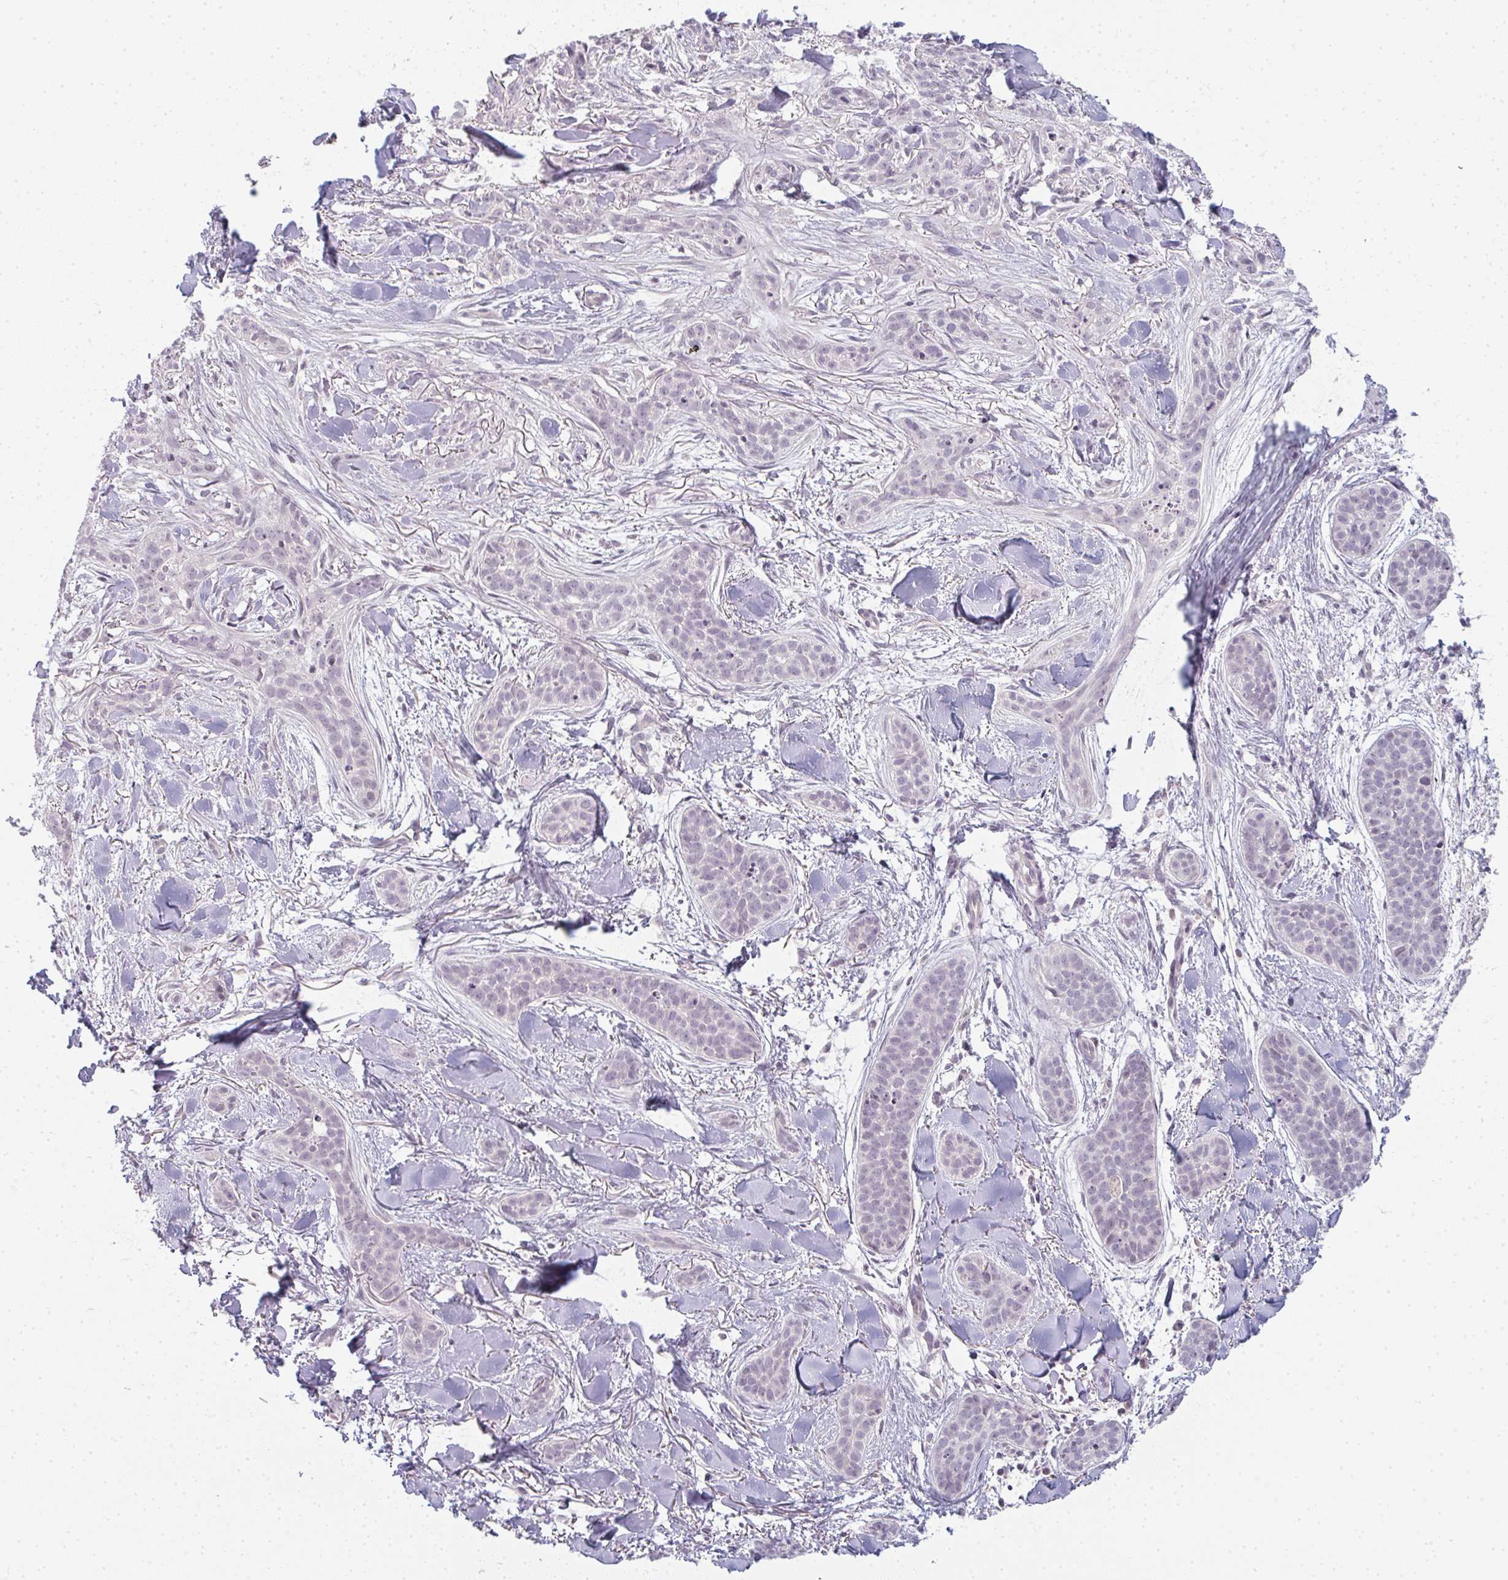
{"staining": {"intensity": "negative", "quantity": "none", "location": "none"}, "tissue": "skin cancer", "cell_type": "Tumor cells", "image_type": "cancer", "snomed": [{"axis": "morphology", "description": "Basal cell carcinoma"}, {"axis": "topography", "description": "Skin"}], "caption": "The micrograph displays no significant expression in tumor cells of skin cancer. (Brightfield microscopy of DAB (3,3'-diaminobenzidine) immunohistochemistry at high magnification).", "gene": "RBBP6", "patient": {"sex": "male", "age": 52}}